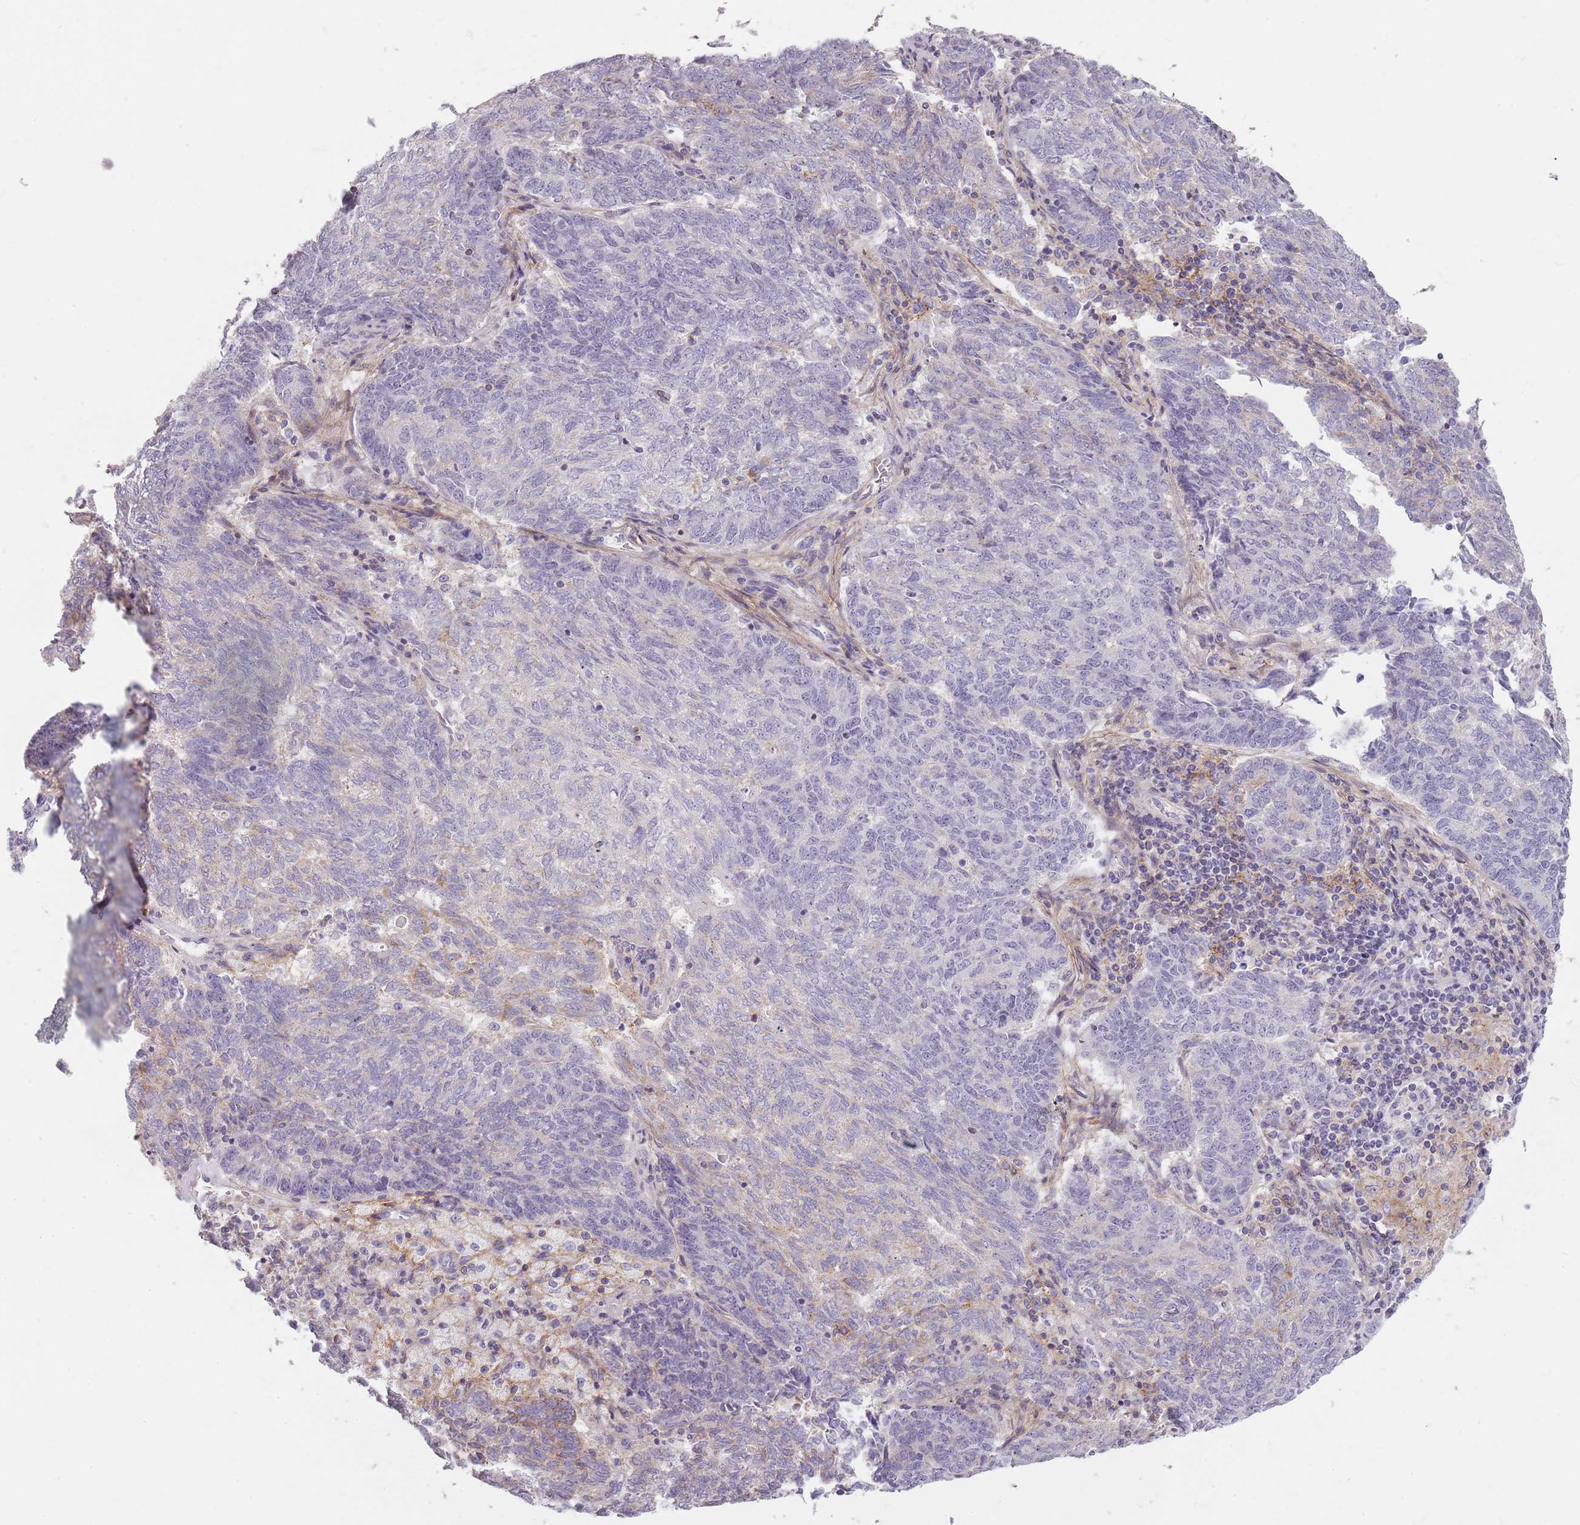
{"staining": {"intensity": "negative", "quantity": "none", "location": "none"}, "tissue": "endometrial cancer", "cell_type": "Tumor cells", "image_type": "cancer", "snomed": [{"axis": "morphology", "description": "Adenocarcinoma, NOS"}, {"axis": "topography", "description": "Endometrium"}], "caption": "Immunohistochemical staining of endometrial cancer (adenocarcinoma) reveals no significant positivity in tumor cells. The staining was performed using DAB (3,3'-diaminobenzidine) to visualize the protein expression in brown, while the nuclei were stained in blue with hematoxylin (Magnification: 20x).", "gene": "SYNGR3", "patient": {"sex": "female", "age": 80}}